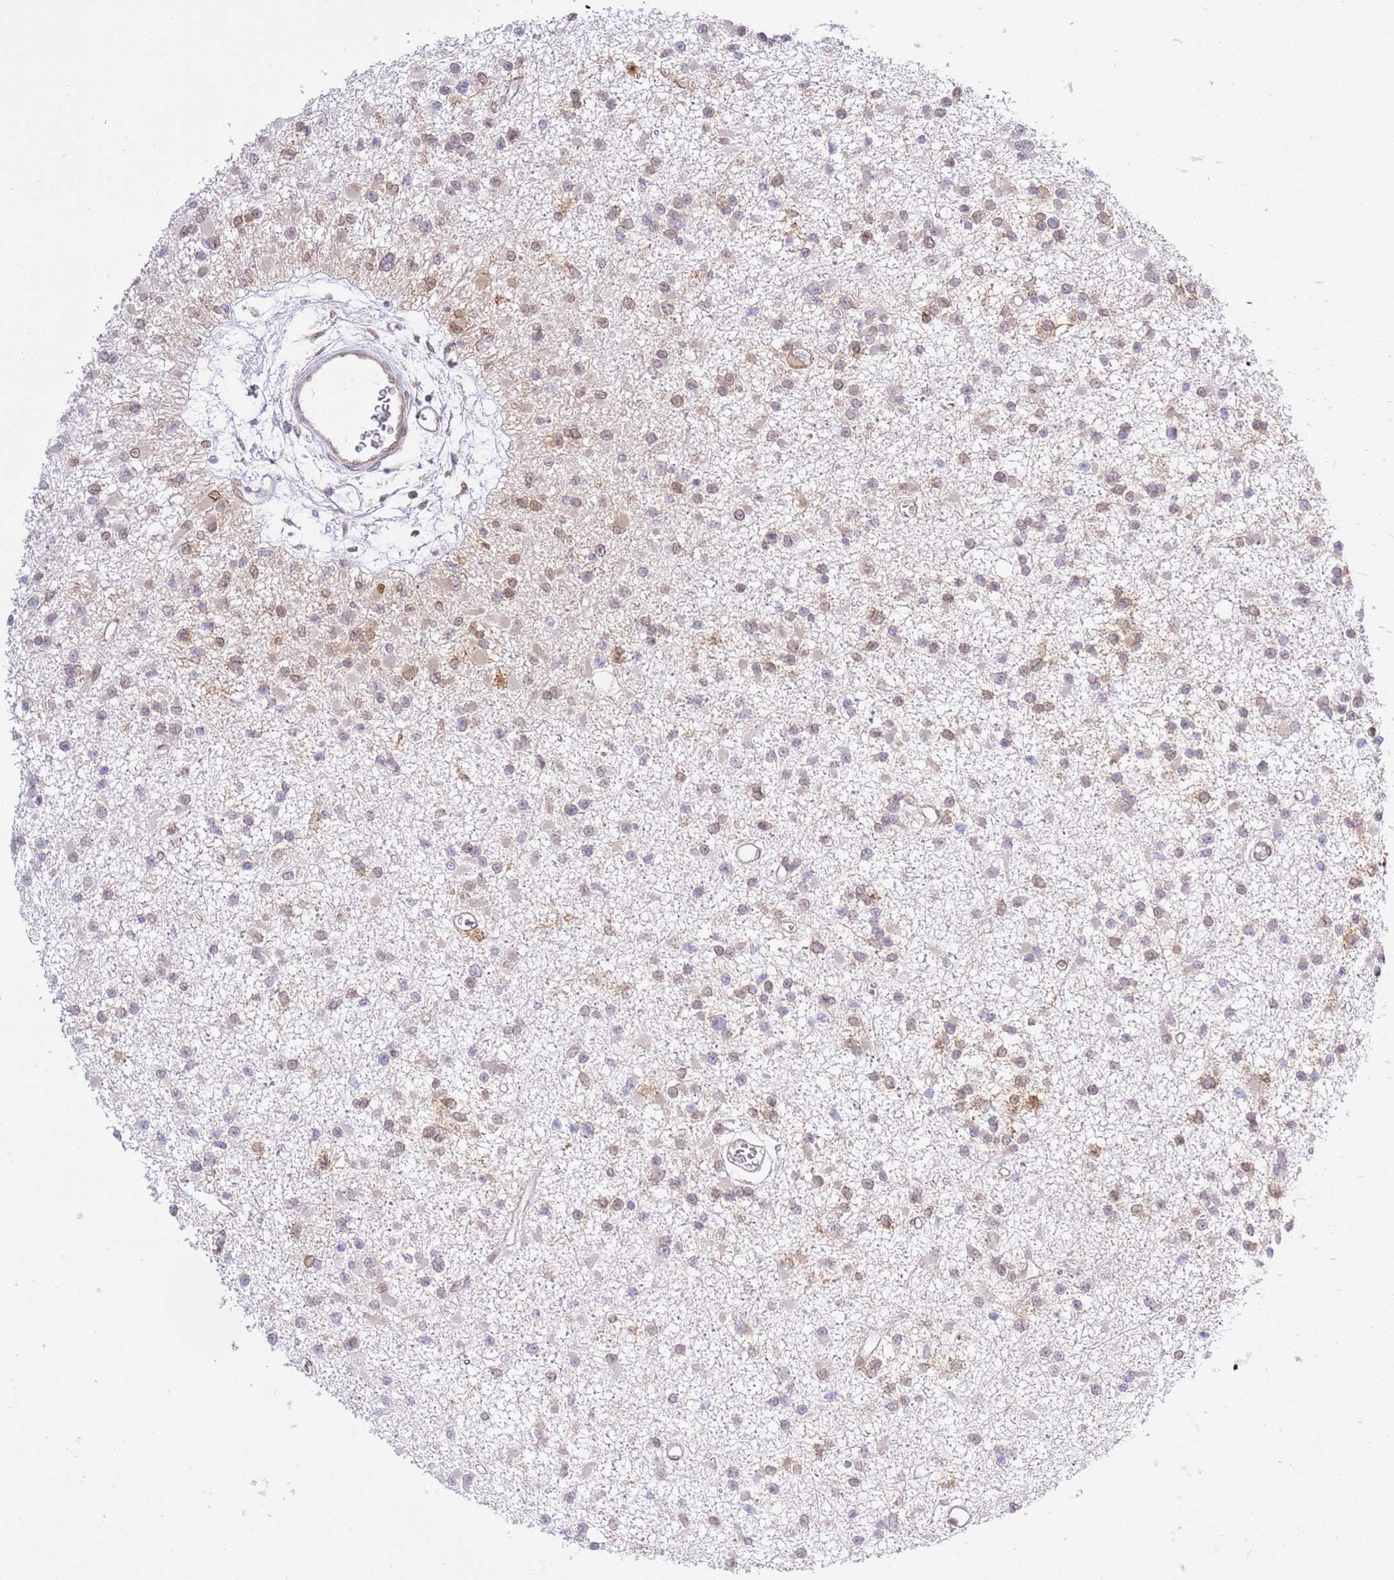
{"staining": {"intensity": "weak", "quantity": "25%-75%", "location": "nuclear"}, "tissue": "glioma", "cell_type": "Tumor cells", "image_type": "cancer", "snomed": [{"axis": "morphology", "description": "Glioma, malignant, Low grade"}, {"axis": "topography", "description": "Brain"}], "caption": "Immunohistochemical staining of glioma demonstrates low levels of weak nuclear protein expression in approximately 25%-75% of tumor cells.", "gene": "TRIM37", "patient": {"sex": "female", "age": 22}}